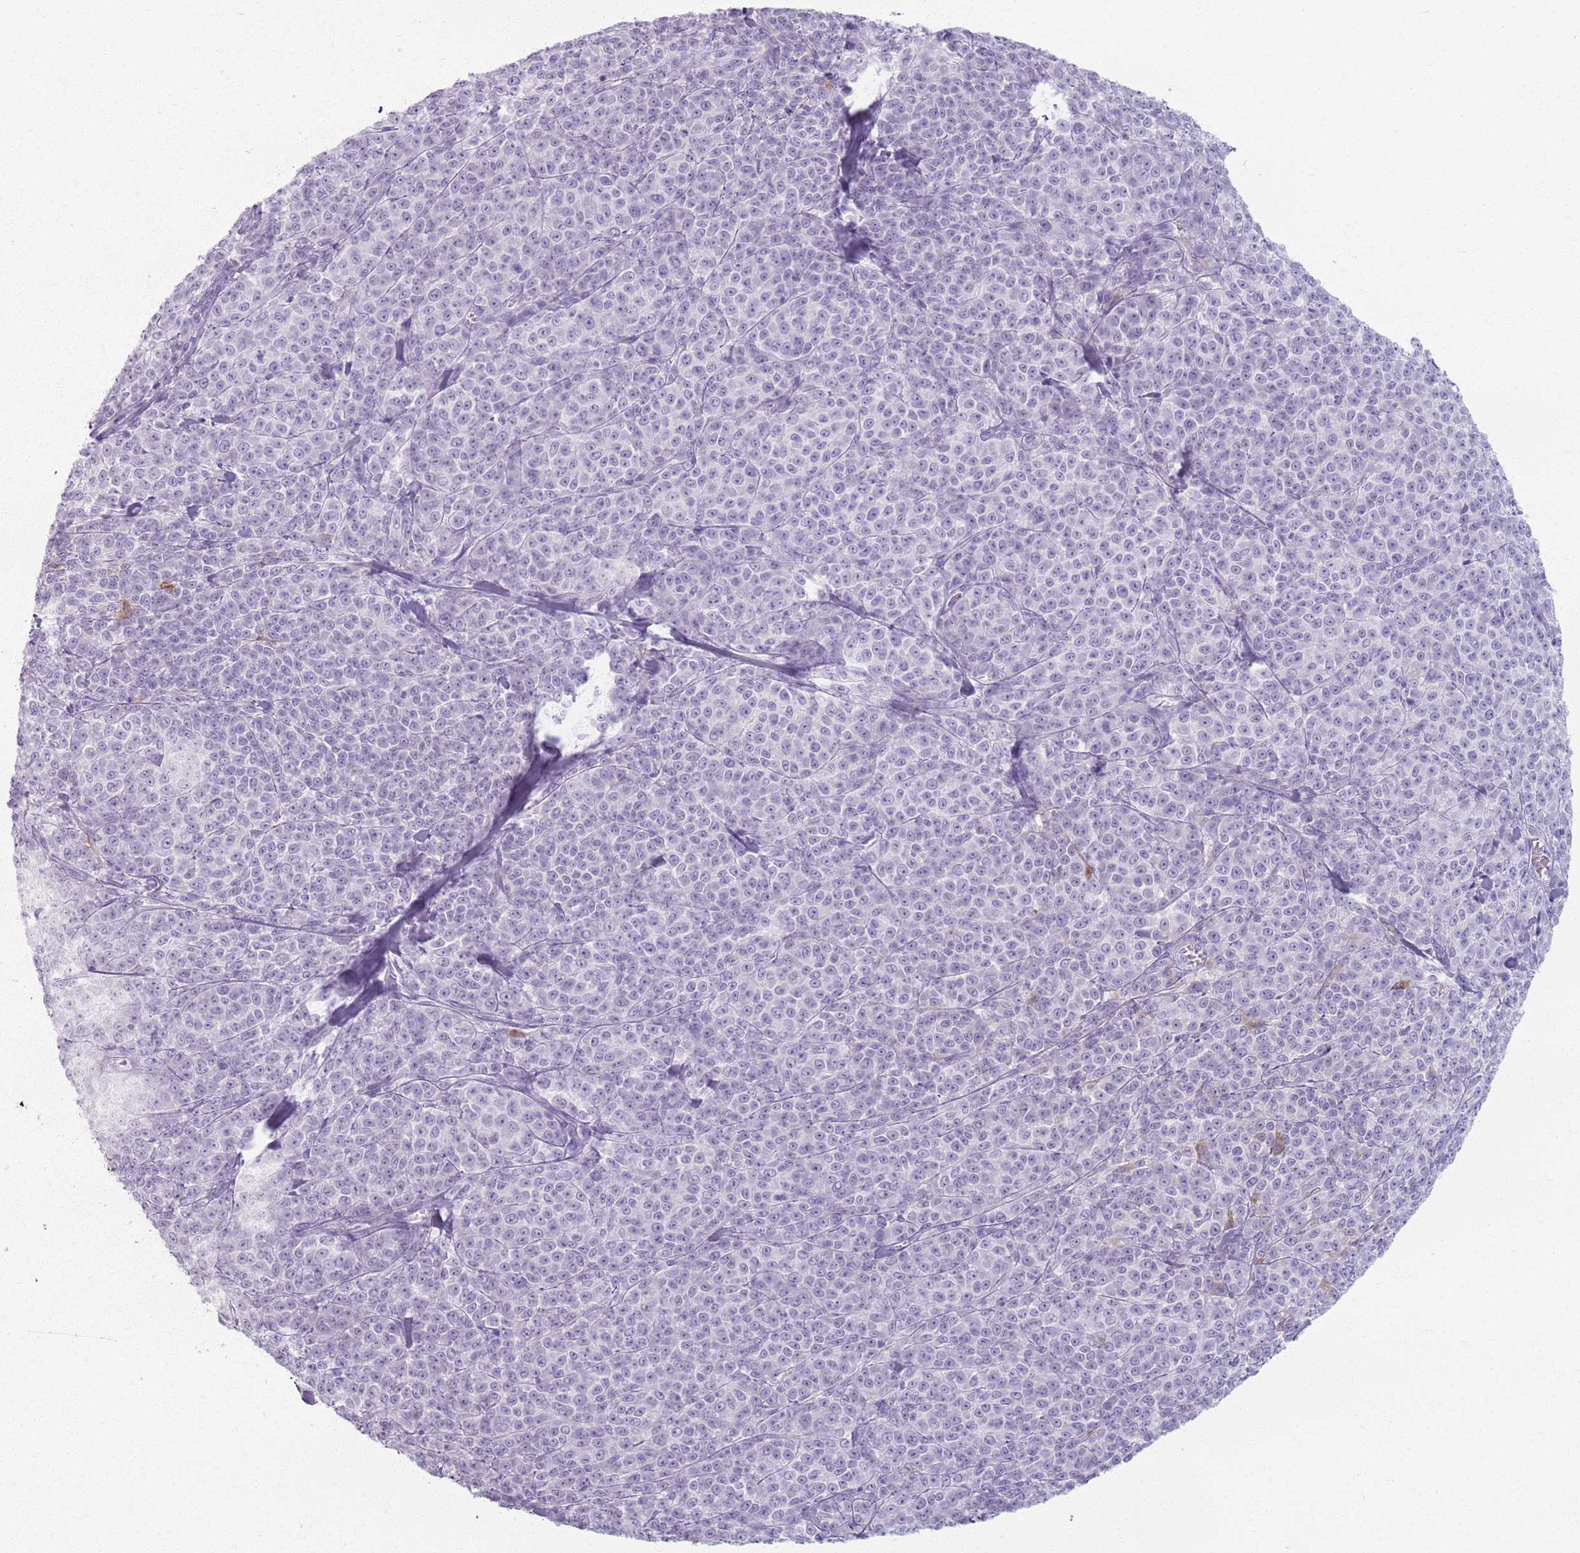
{"staining": {"intensity": "negative", "quantity": "none", "location": "none"}, "tissue": "melanoma", "cell_type": "Tumor cells", "image_type": "cancer", "snomed": [{"axis": "morphology", "description": "Normal tissue, NOS"}, {"axis": "morphology", "description": "Malignant melanoma, NOS"}, {"axis": "topography", "description": "Skin"}], "caption": "DAB immunohistochemical staining of malignant melanoma displays no significant expression in tumor cells.", "gene": "GDPGP1", "patient": {"sex": "female", "age": 34}}